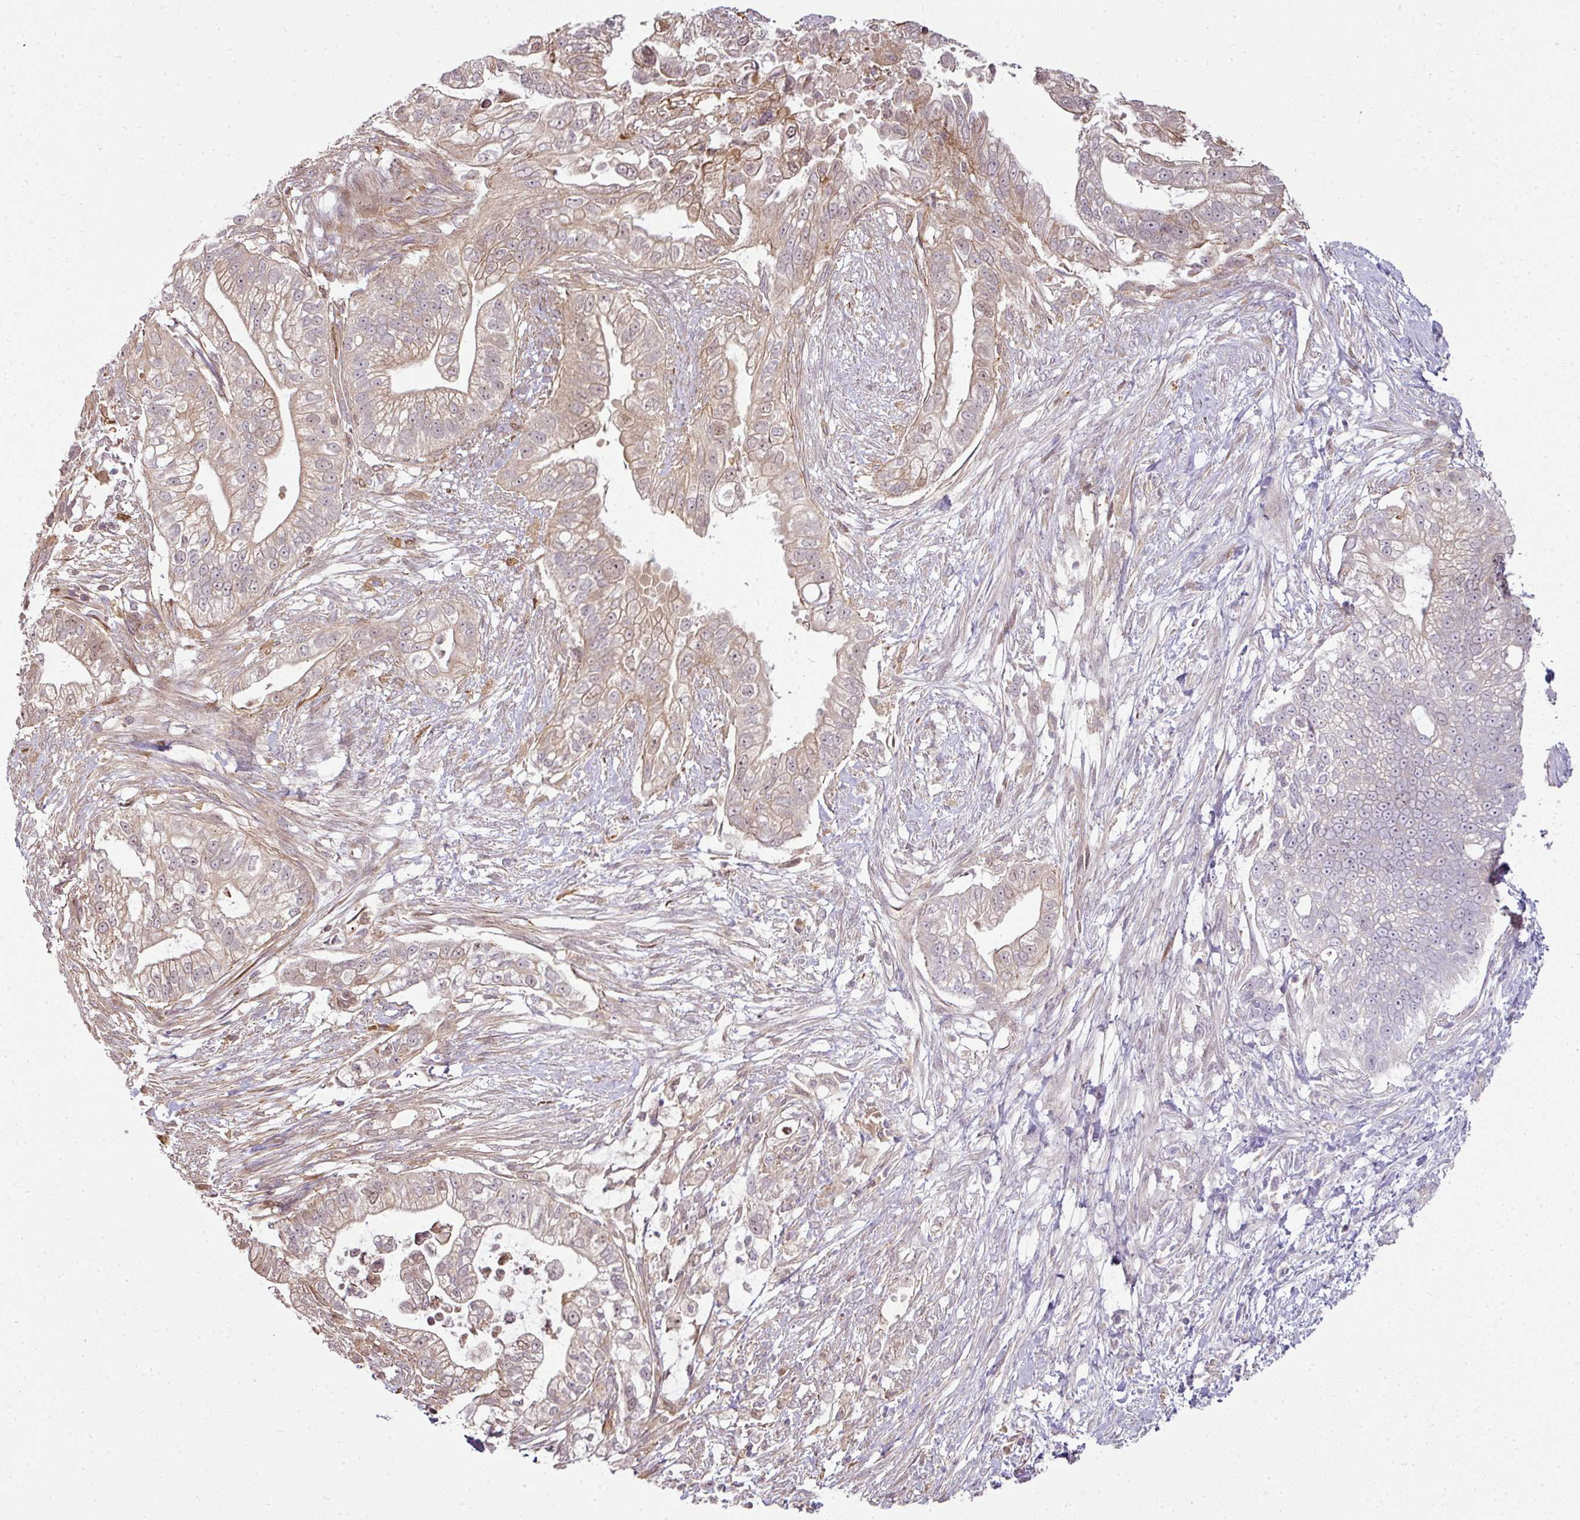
{"staining": {"intensity": "moderate", "quantity": ">75%", "location": "cytoplasmic/membranous,nuclear"}, "tissue": "pancreatic cancer", "cell_type": "Tumor cells", "image_type": "cancer", "snomed": [{"axis": "morphology", "description": "Adenocarcinoma, NOS"}, {"axis": "topography", "description": "Pancreas"}], "caption": "An immunohistochemistry micrograph of neoplastic tissue is shown. Protein staining in brown labels moderate cytoplasmic/membranous and nuclear positivity in adenocarcinoma (pancreatic) within tumor cells. The staining is performed using DAB brown chromogen to label protein expression. The nuclei are counter-stained blue using hematoxylin.", "gene": "ATAT1", "patient": {"sex": "male", "age": 70}}